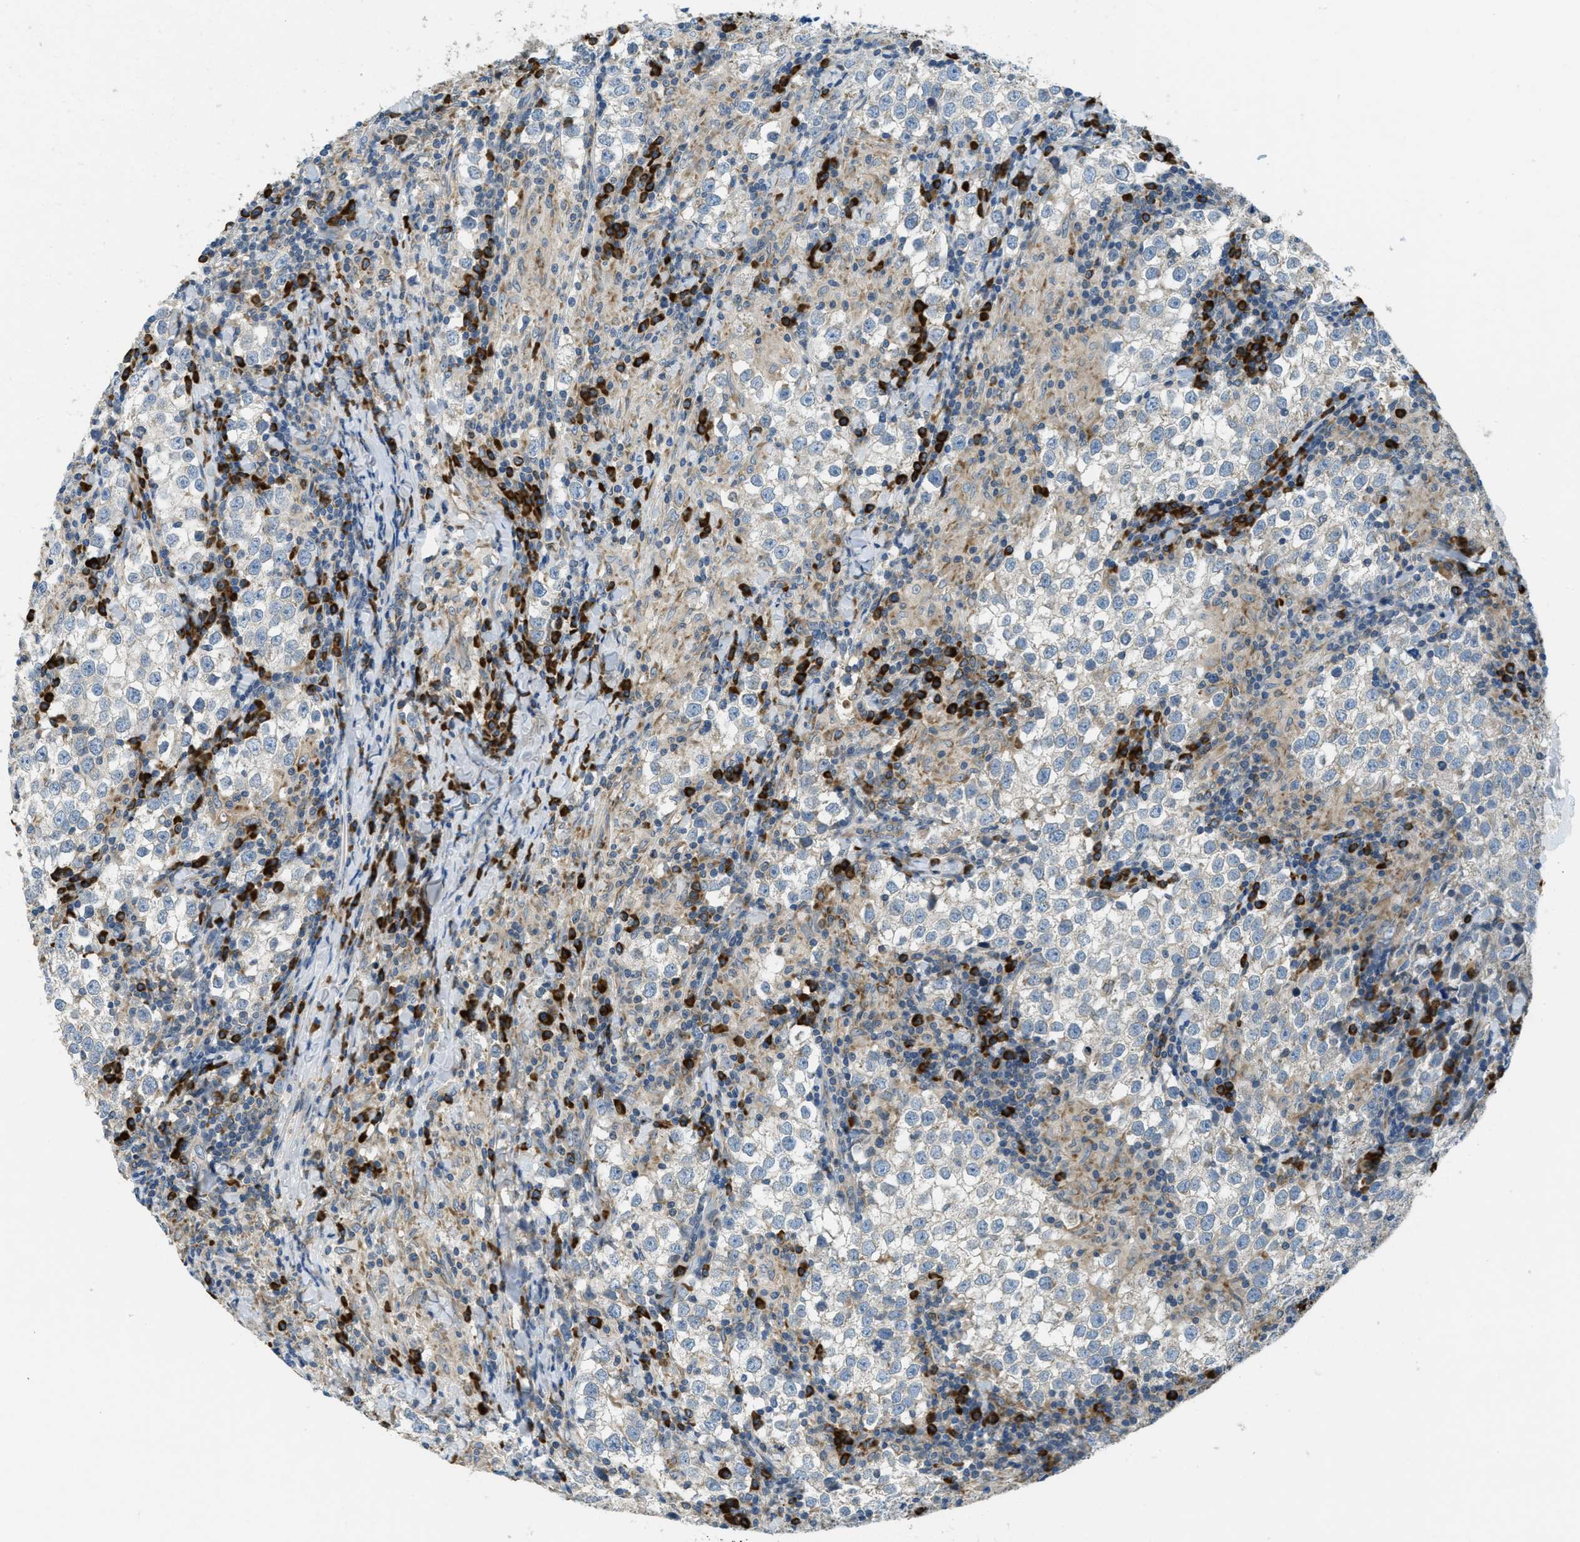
{"staining": {"intensity": "negative", "quantity": "none", "location": "none"}, "tissue": "testis cancer", "cell_type": "Tumor cells", "image_type": "cancer", "snomed": [{"axis": "morphology", "description": "Seminoma, NOS"}, {"axis": "morphology", "description": "Carcinoma, Embryonal, NOS"}, {"axis": "topography", "description": "Testis"}], "caption": "IHC image of neoplastic tissue: testis embryonal carcinoma stained with DAB (3,3'-diaminobenzidine) shows no significant protein staining in tumor cells.", "gene": "SSR1", "patient": {"sex": "male", "age": 36}}